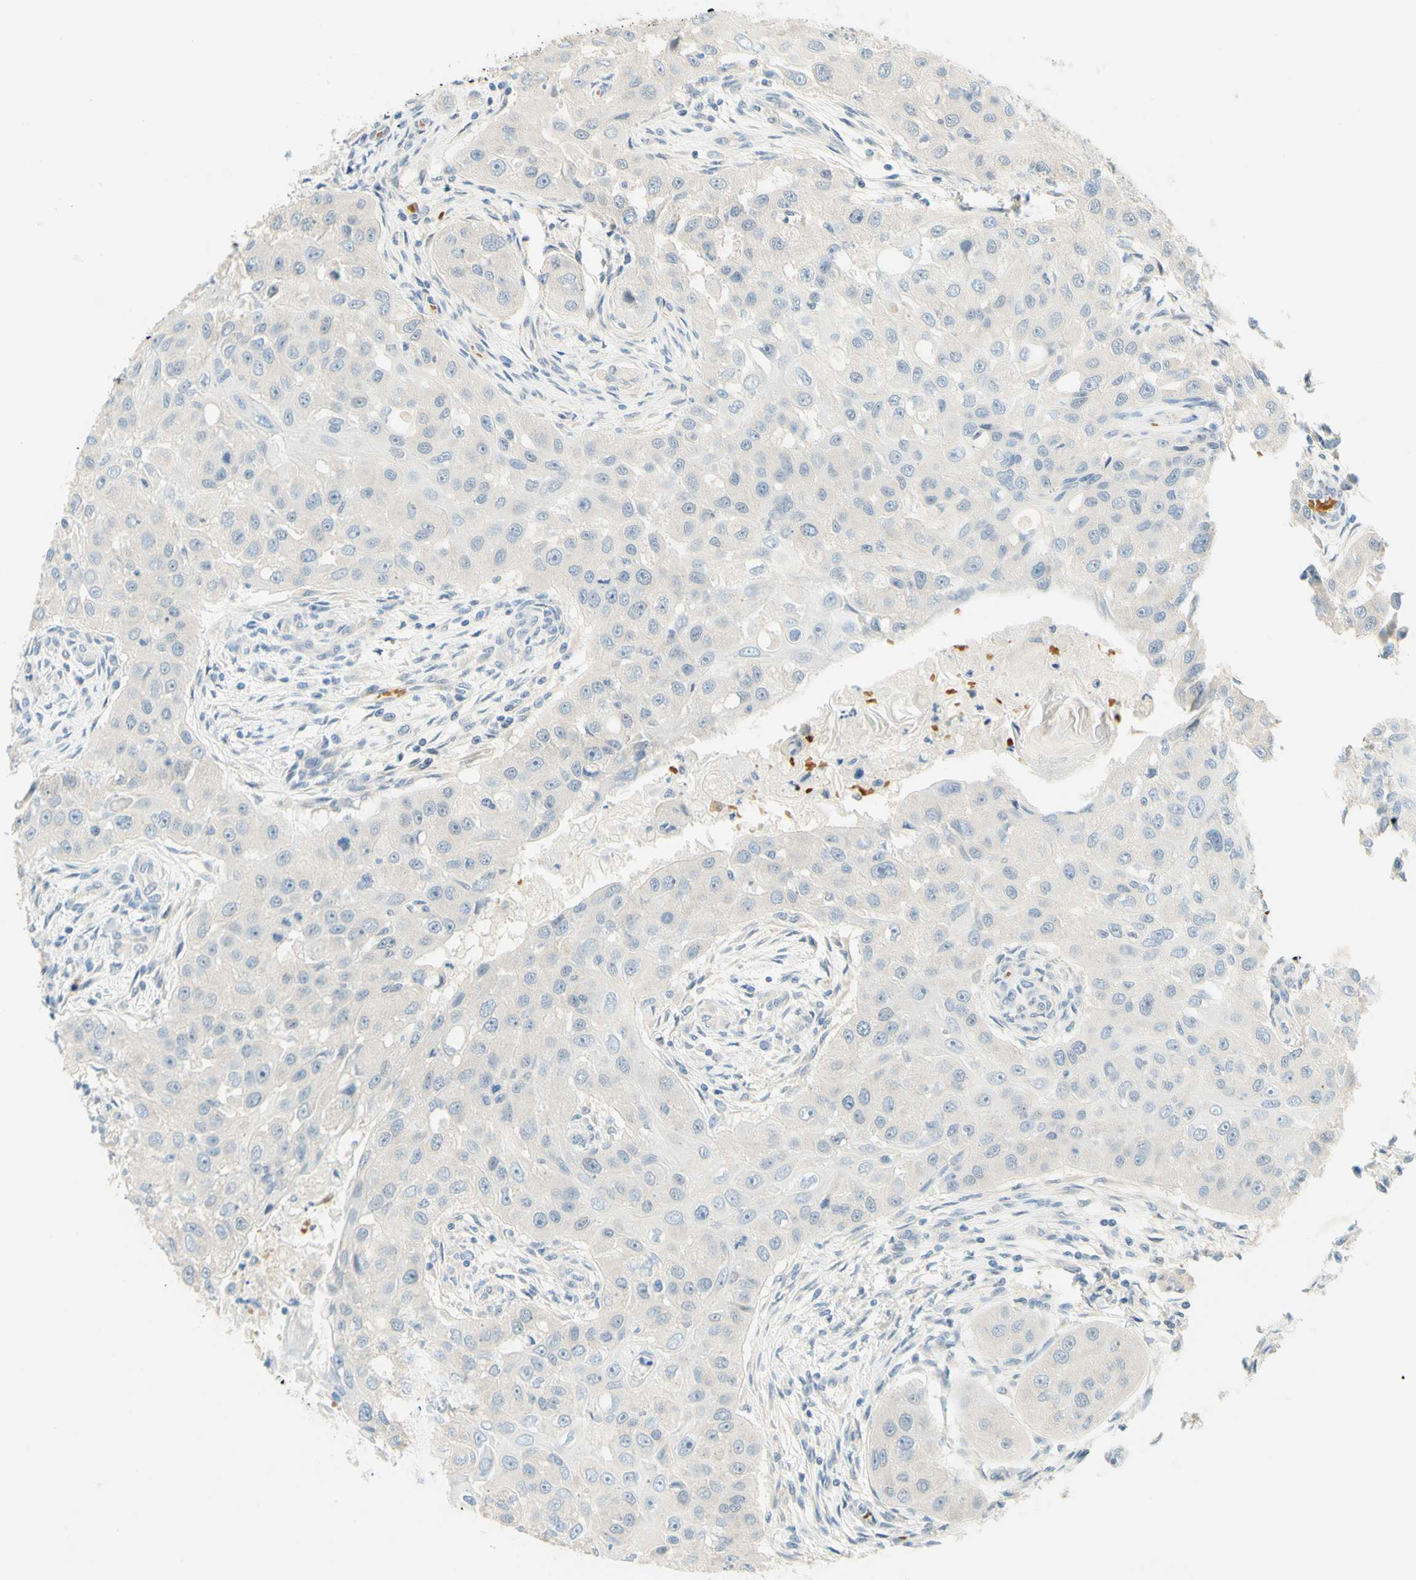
{"staining": {"intensity": "negative", "quantity": "none", "location": "none"}, "tissue": "head and neck cancer", "cell_type": "Tumor cells", "image_type": "cancer", "snomed": [{"axis": "morphology", "description": "Normal tissue, NOS"}, {"axis": "morphology", "description": "Squamous cell carcinoma, NOS"}, {"axis": "topography", "description": "Skeletal muscle"}, {"axis": "topography", "description": "Head-Neck"}], "caption": "A micrograph of head and neck cancer stained for a protein displays no brown staining in tumor cells. The staining is performed using DAB (3,3'-diaminobenzidine) brown chromogen with nuclei counter-stained in using hematoxylin.", "gene": "ENTREP2", "patient": {"sex": "male", "age": 51}}